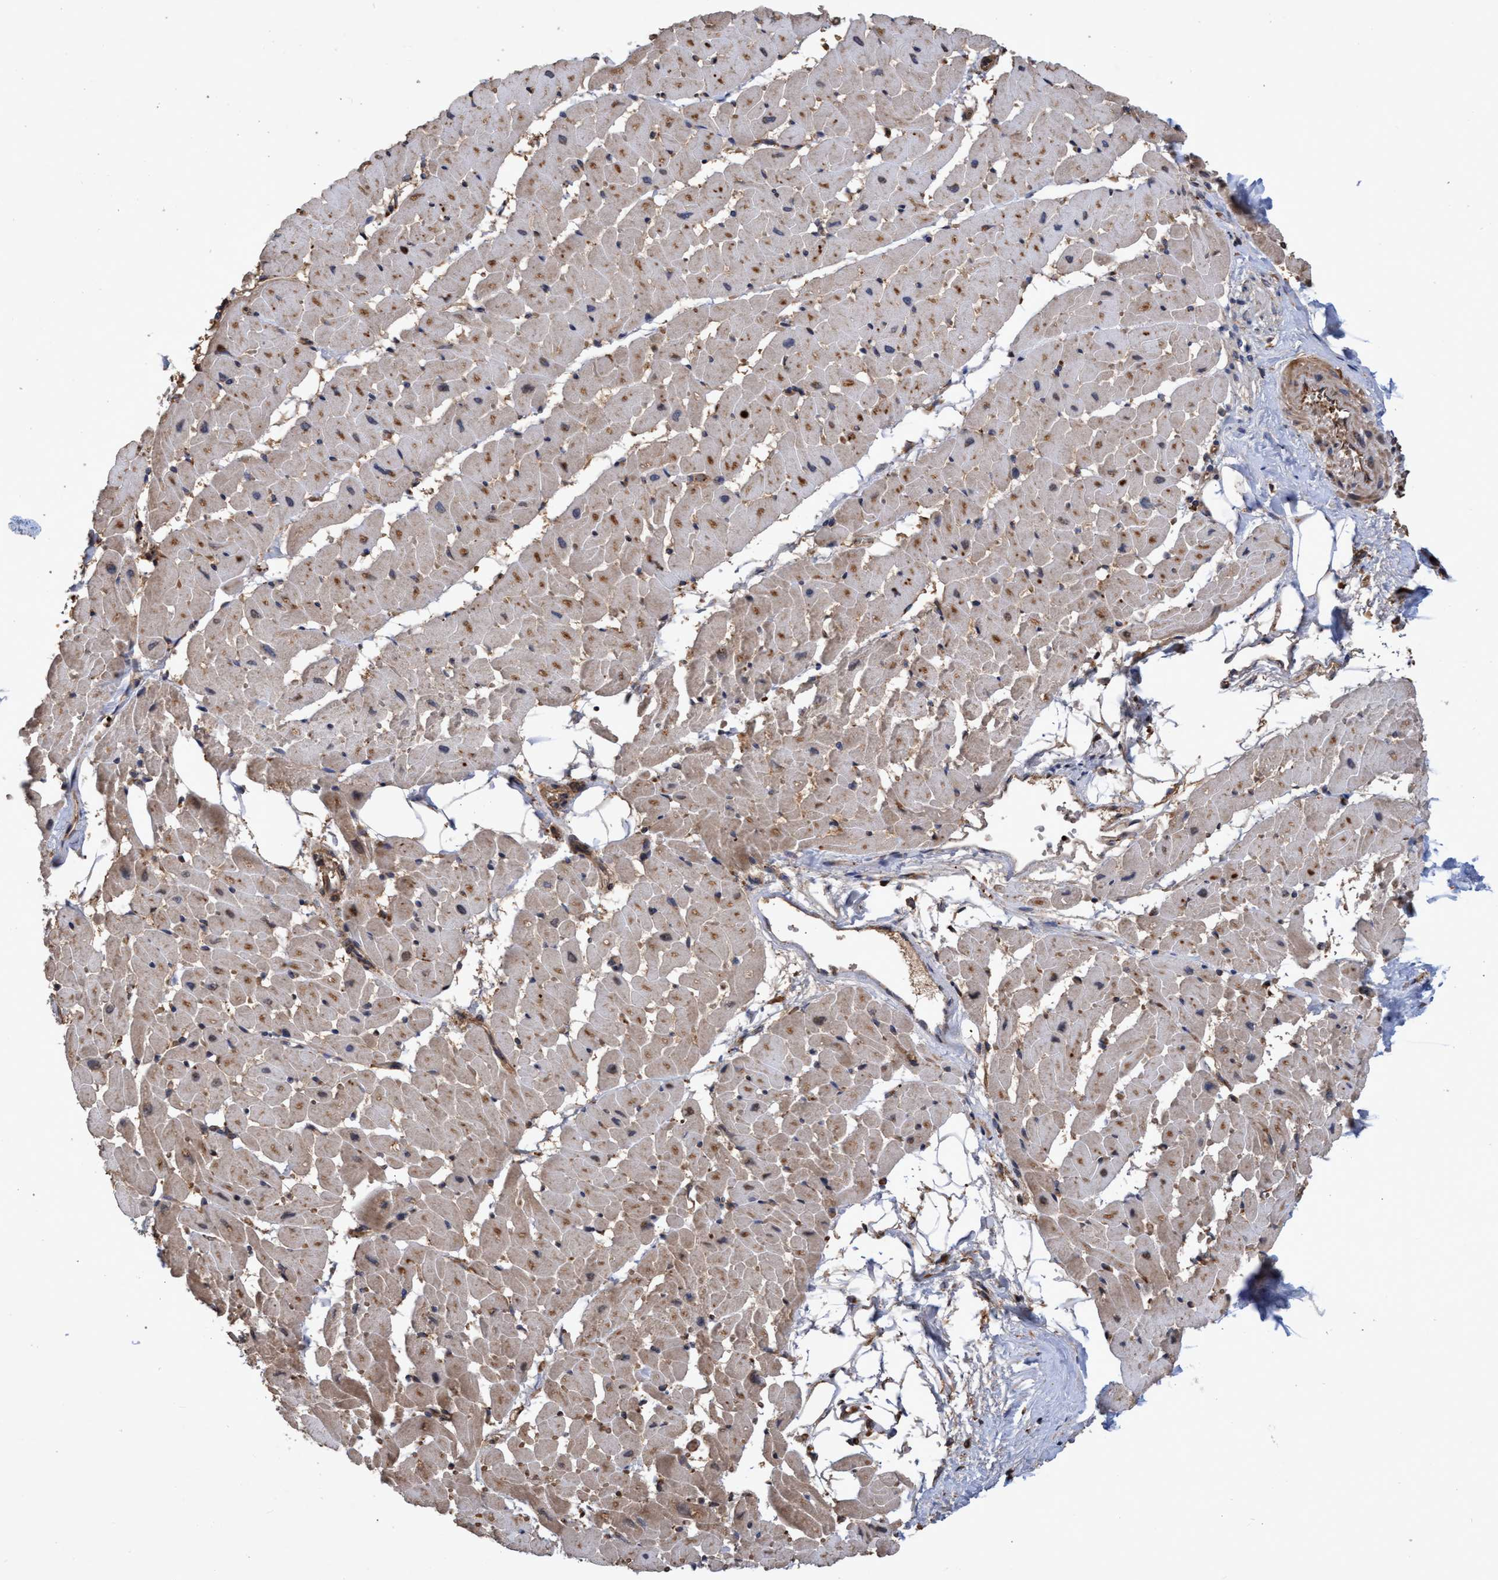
{"staining": {"intensity": "weak", "quantity": ">75%", "location": "cytoplasmic/membranous"}, "tissue": "heart muscle", "cell_type": "Cardiomyocytes", "image_type": "normal", "snomed": [{"axis": "morphology", "description": "Normal tissue, NOS"}, {"axis": "topography", "description": "Heart"}], "caption": "The micrograph reveals staining of normal heart muscle, revealing weak cytoplasmic/membranous protein positivity (brown color) within cardiomyocytes.", "gene": "CHMP6", "patient": {"sex": "female", "age": 19}}